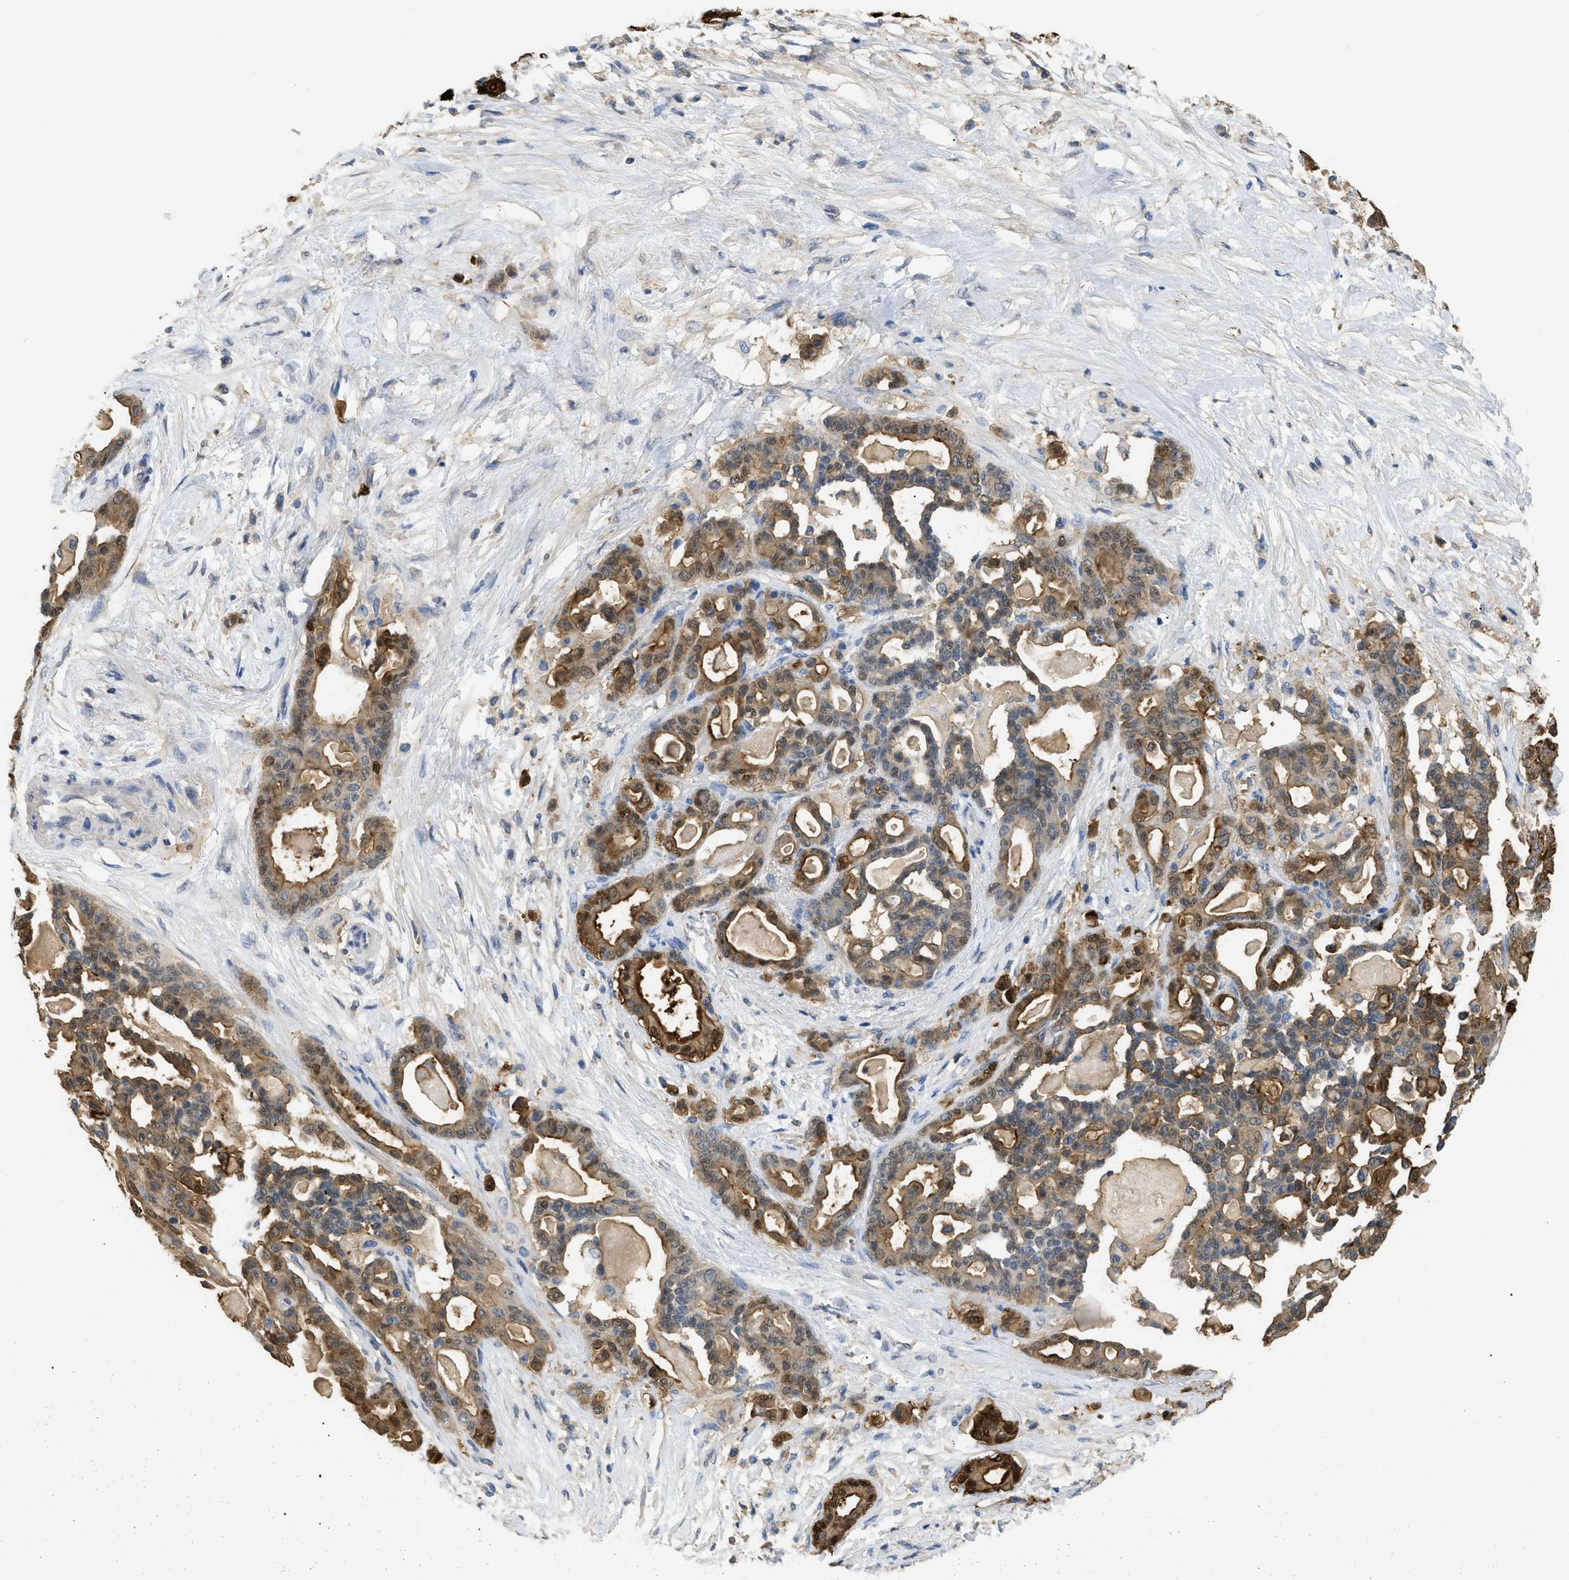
{"staining": {"intensity": "moderate", "quantity": "25%-75%", "location": "cytoplasmic/membranous,nuclear"}, "tissue": "pancreatic cancer", "cell_type": "Tumor cells", "image_type": "cancer", "snomed": [{"axis": "morphology", "description": "Adenocarcinoma, NOS"}, {"axis": "topography", "description": "Pancreas"}], "caption": "This micrograph demonstrates adenocarcinoma (pancreatic) stained with IHC to label a protein in brown. The cytoplasmic/membranous and nuclear of tumor cells show moderate positivity for the protein. Nuclei are counter-stained blue.", "gene": "ANXA4", "patient": {"sex": "male", "age": 63}}